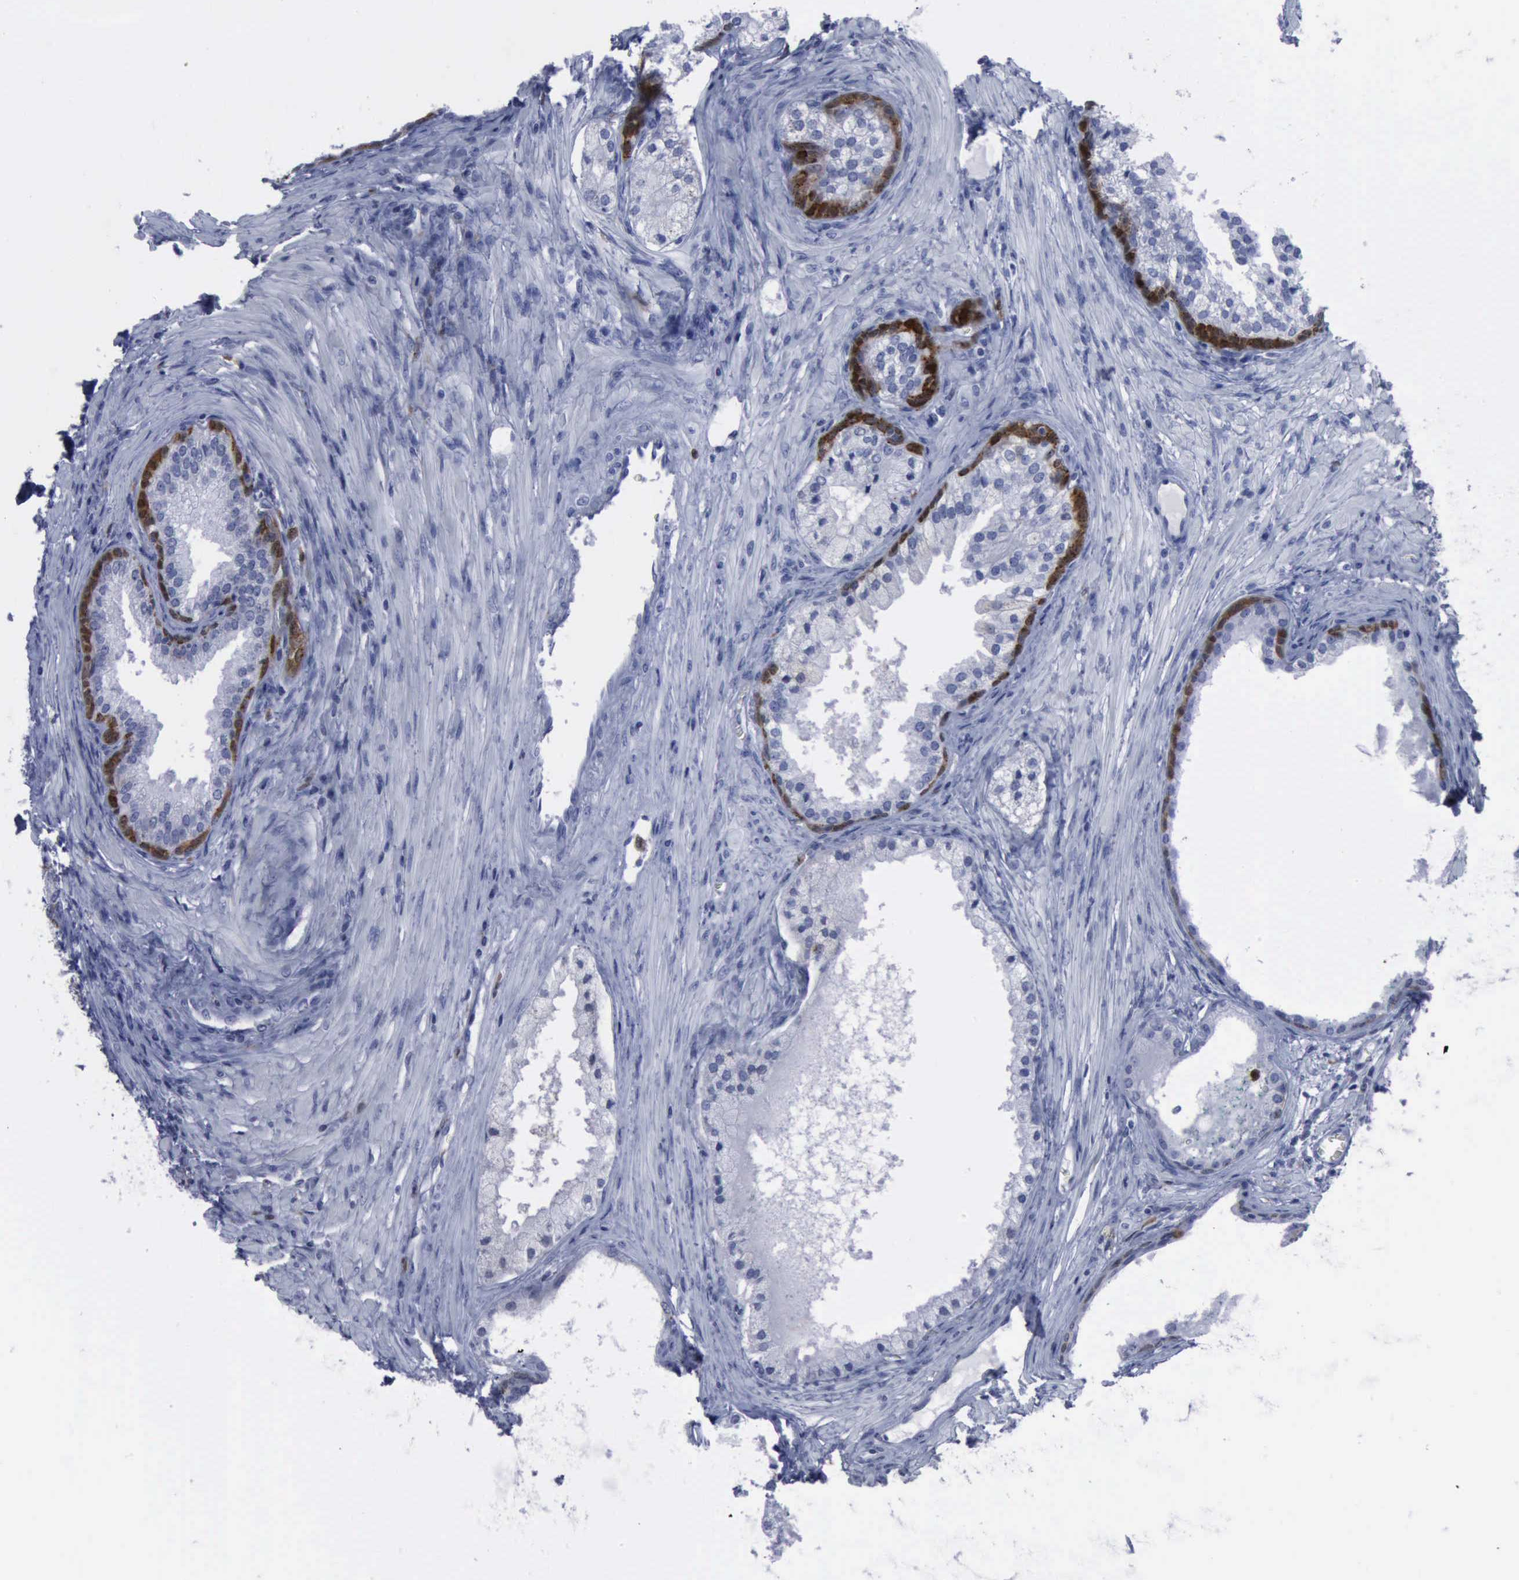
{"staining": {"intensity": "negative", "quantity": "none", "location": "none"}, "tissue": "prostate cancer", "cell_type": "Tumor cells", "image_type": "cancer", "snomed": [{"axis": "morphology", "description": "Adenocarcinoma, Medium grade"}, {"axis": "topography", "description": "Prostate"}], "caption": "Tumor cells show no significant protein expression in prostate medium-grade adenocarcinoma.", "gene": "CSTA", "patient": {"sex": "male", "age": 70}}